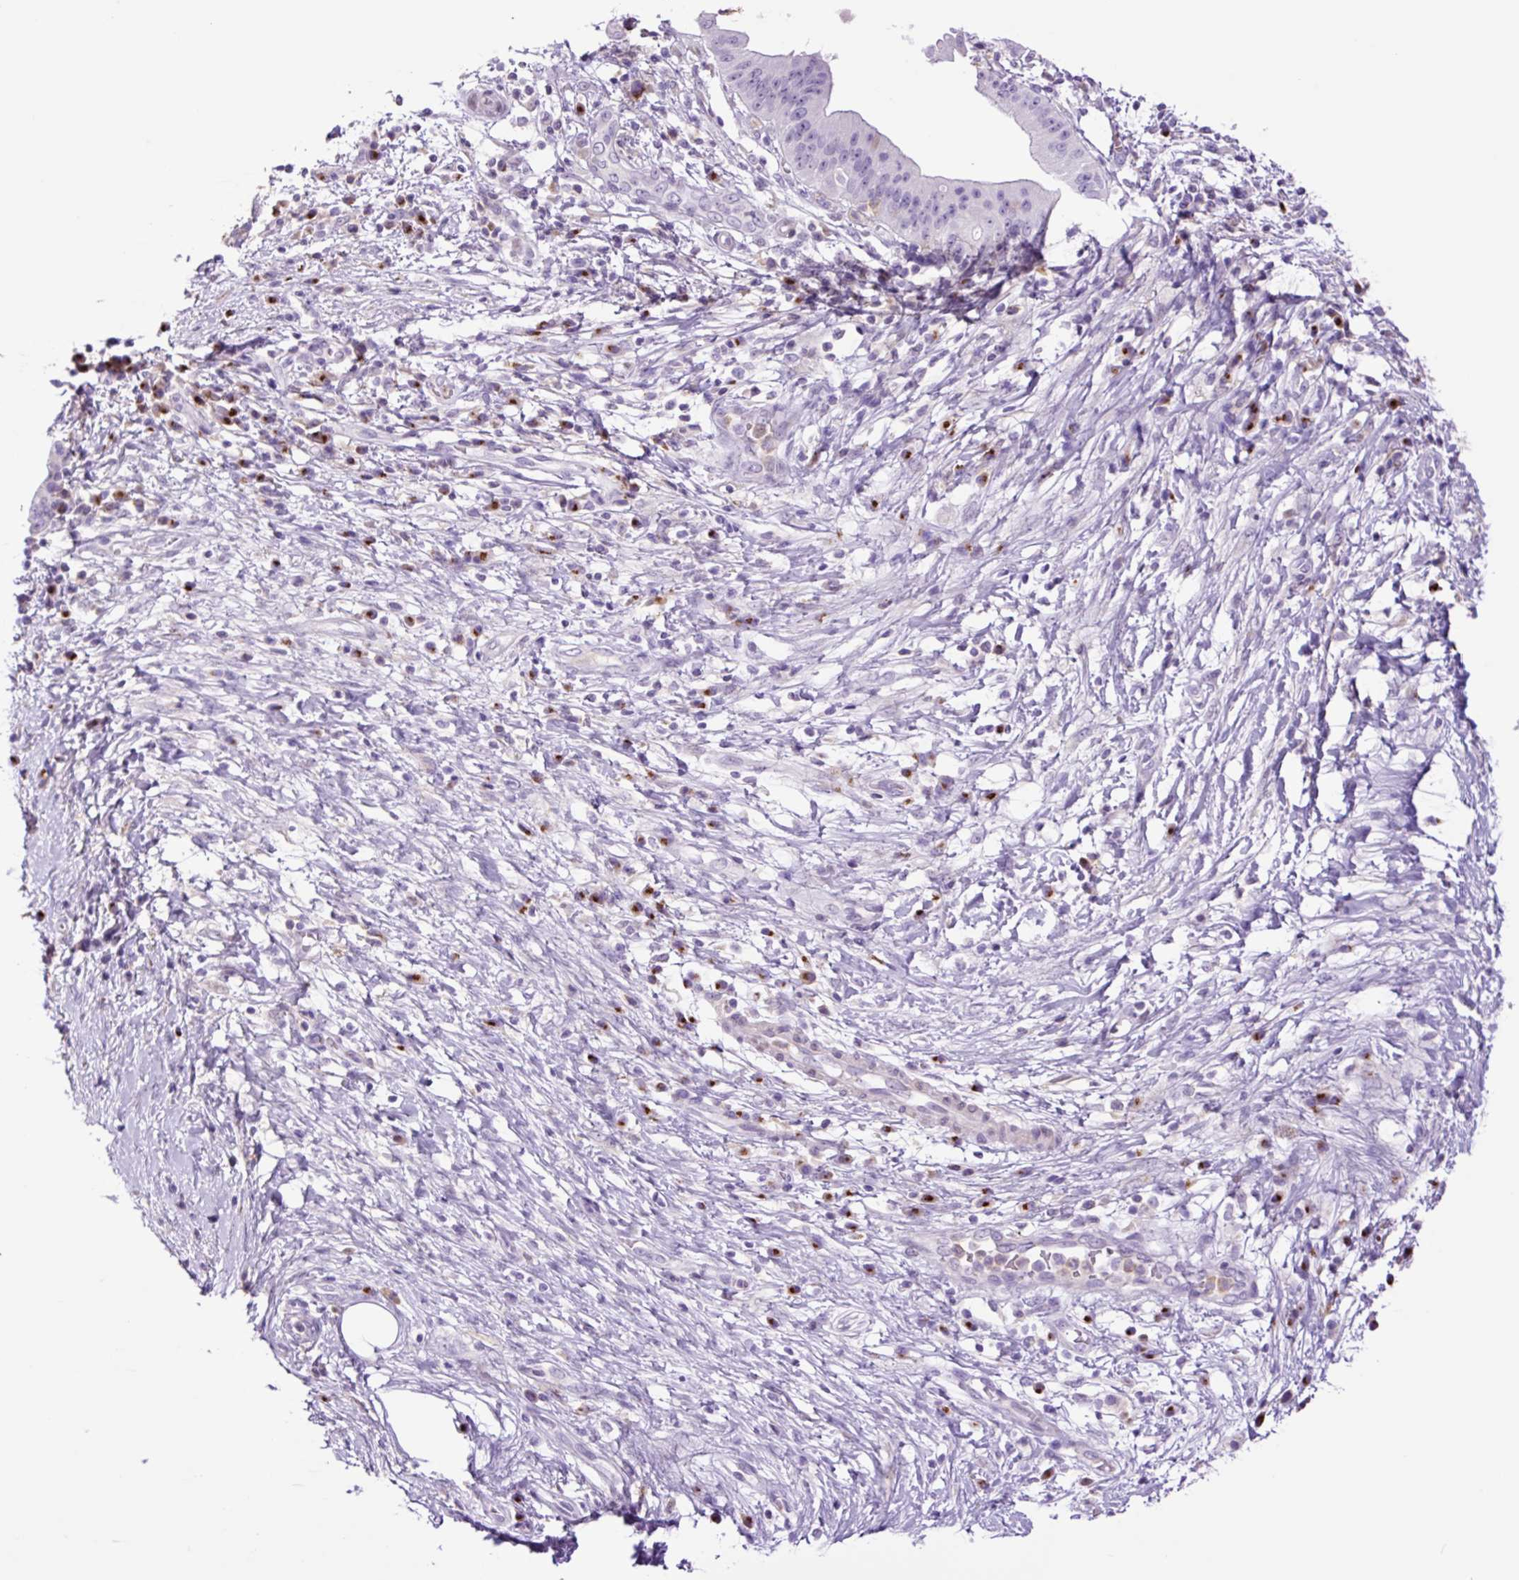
{"staining": {"intensity": "negative", "quantity": "none", "location": "none"}, "tissue": "pancreatic cancer", "cell_type": "Tumor cells", "image_type": "cancer", "snomed": [{"axis": "morphology", "description": "Adenocarcinoma, NOS"}, {"axis": "topography", "description": "Pancreas"}], "caption": "Pancreatic adenocarcinoma was stained to show a protein in brown. There is no significant expression in tumor cells.", "gene": "MFSD3", "patient": {"sex": "male", "age": 68}}